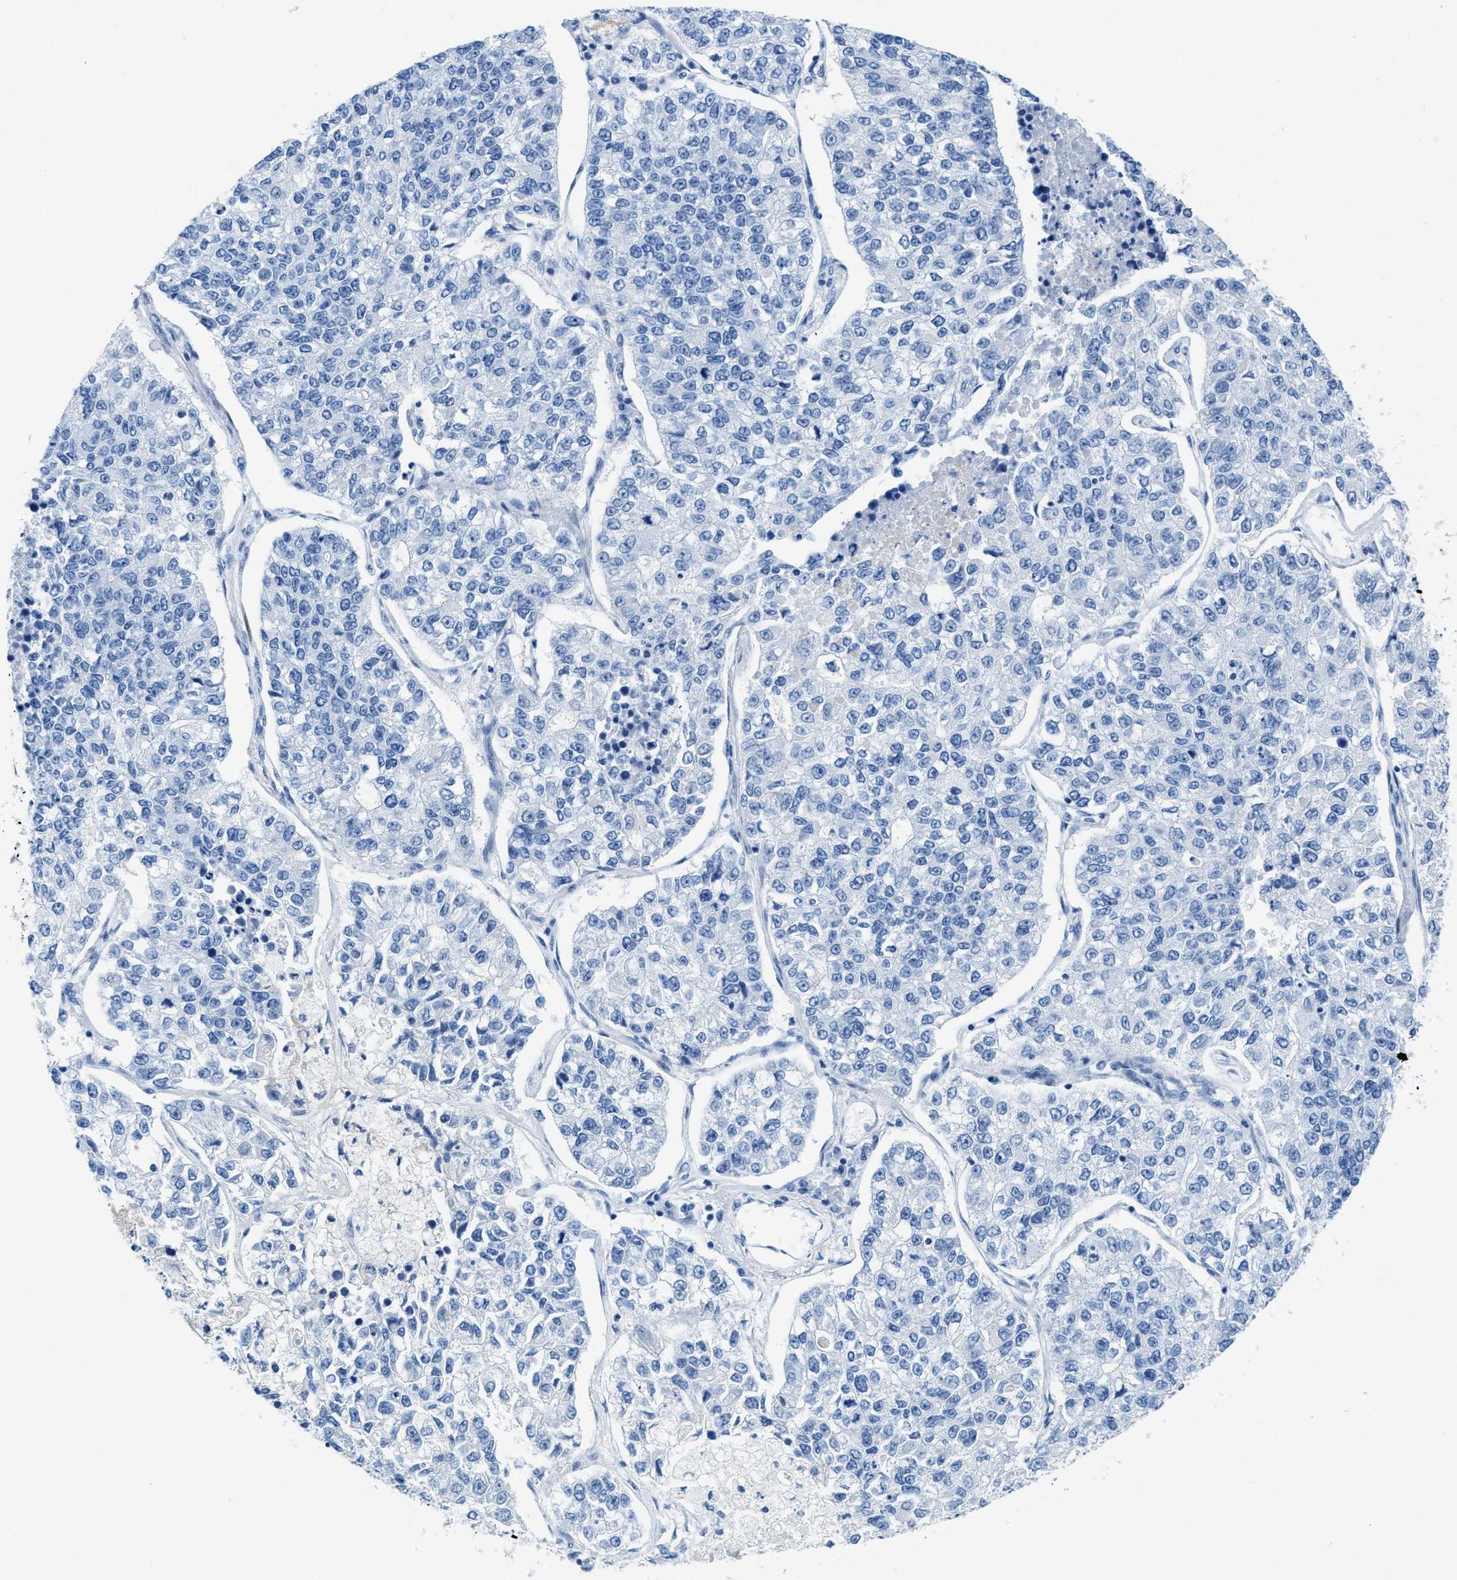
{"staining": {"intensity": "negative", "quantity": "none", "location": "none"}, "tissue": "lung cancer", "cell_type": "Tumor cells", "image_type": "cancer", "snomed": [{"axis": "morphology", "description": "Adenocarcinoma, NOS"}, {"axis": "topography", "description": "Lung"}], "caption": "Immunohistochemistry (IHC) image of lung cancer stained for a protein (brown), which displays no staining in tumor cells.", "gene": "NKAIN3", "patient": {"sex": "male", "age": 49}}